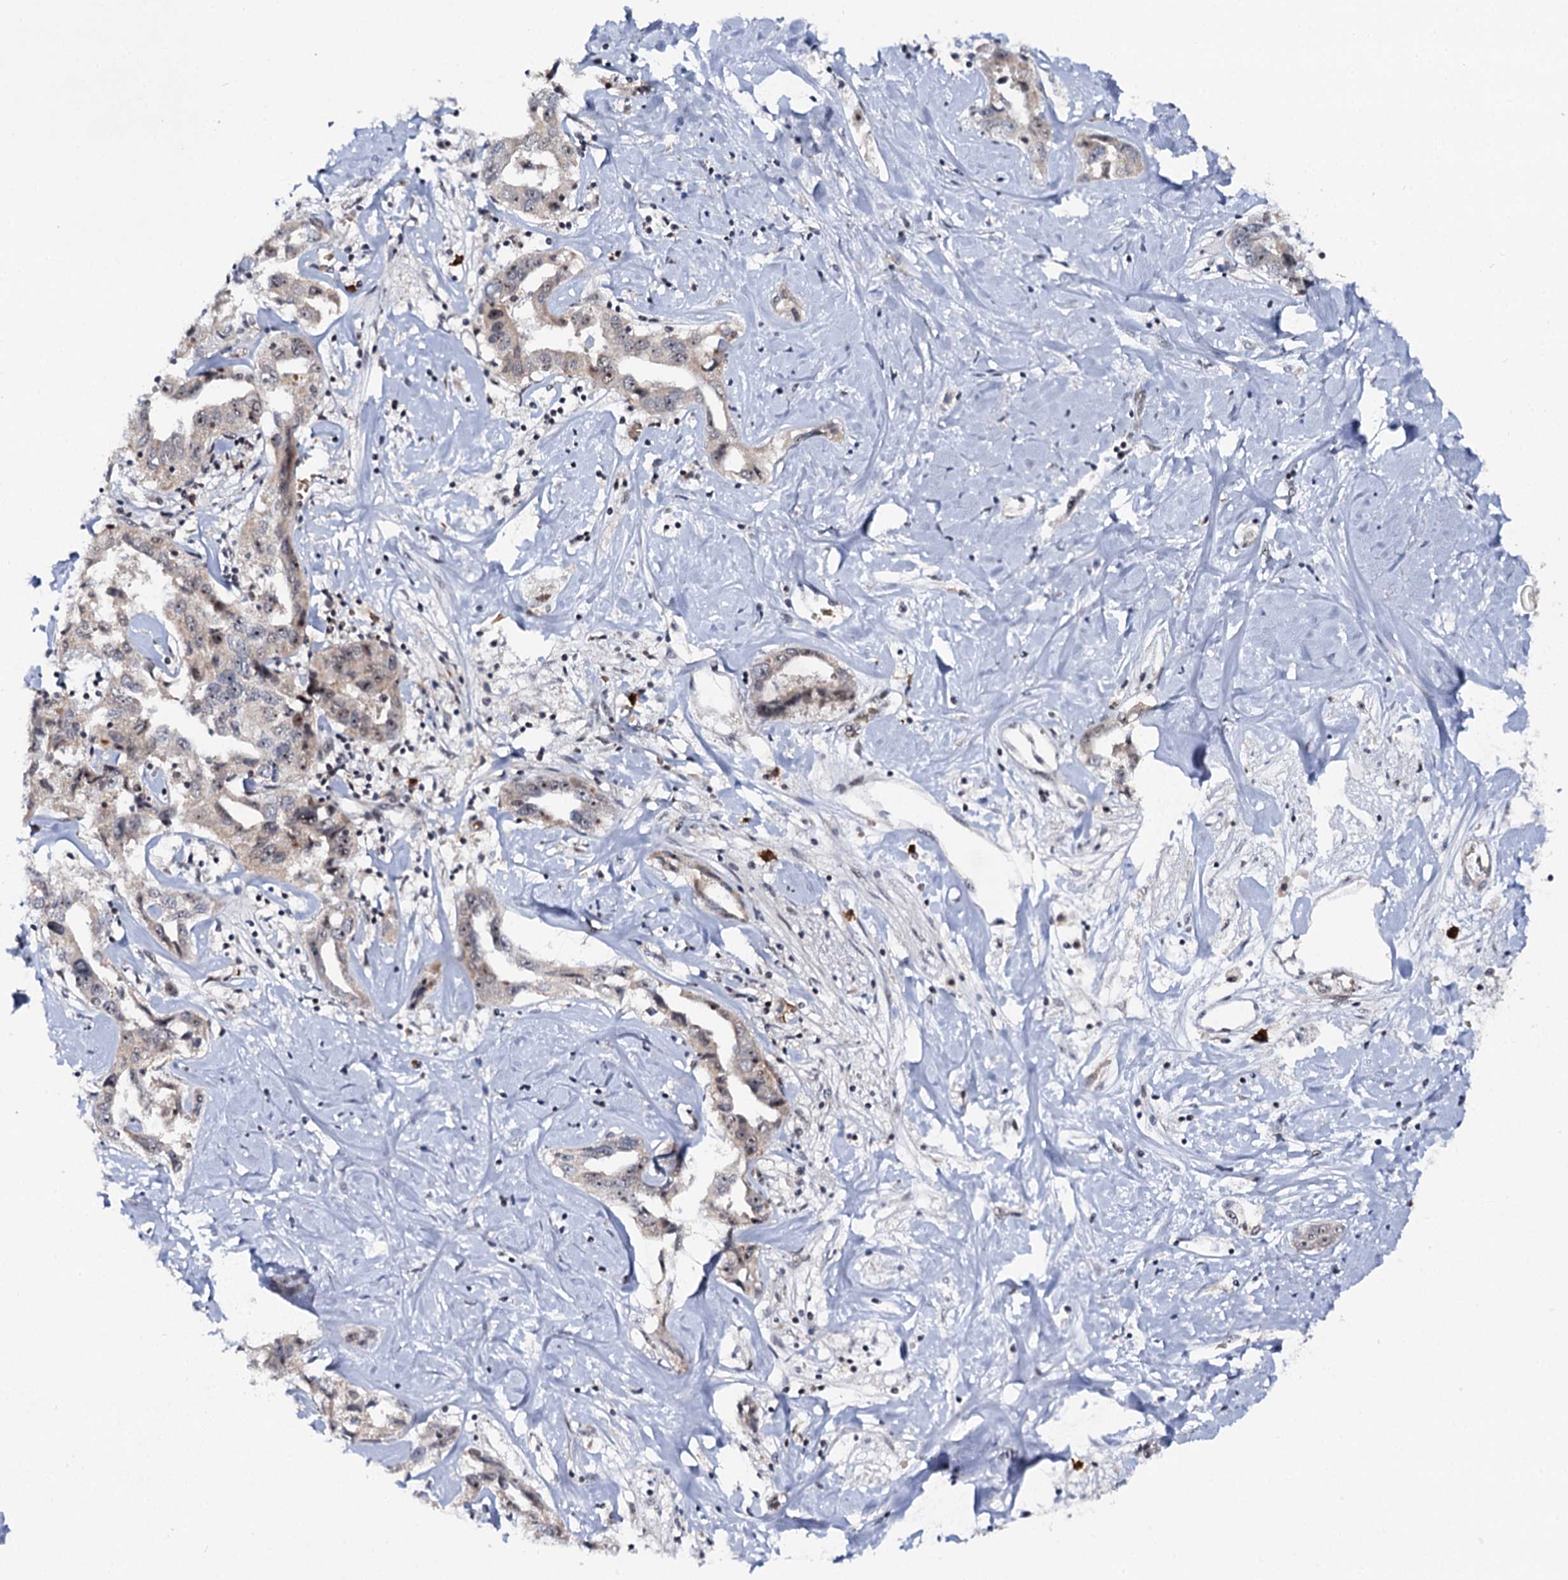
{"staining": {"intensity": "weak", "quantity": "<25%", "location": "cytoplasmic/membranous,nuclear"}, "tissue": "liver cancer", "cell_type": "Tumor cells", "image_type": "cancer", "snomed": [{"axis": "morphology", "description": "Cholangiocarcinoma"}, {"axis": "topography", "description": "Liver"}], "caption": "Immunohistochemistry micrograph of neoplastic tissue: liver cancer stained with DAB (3,3'-diaminobenzidine) displays no significant protein positivity in tumor cells.", "gene": "BUD13", "patient": {"sex": "male", "age": 59}}